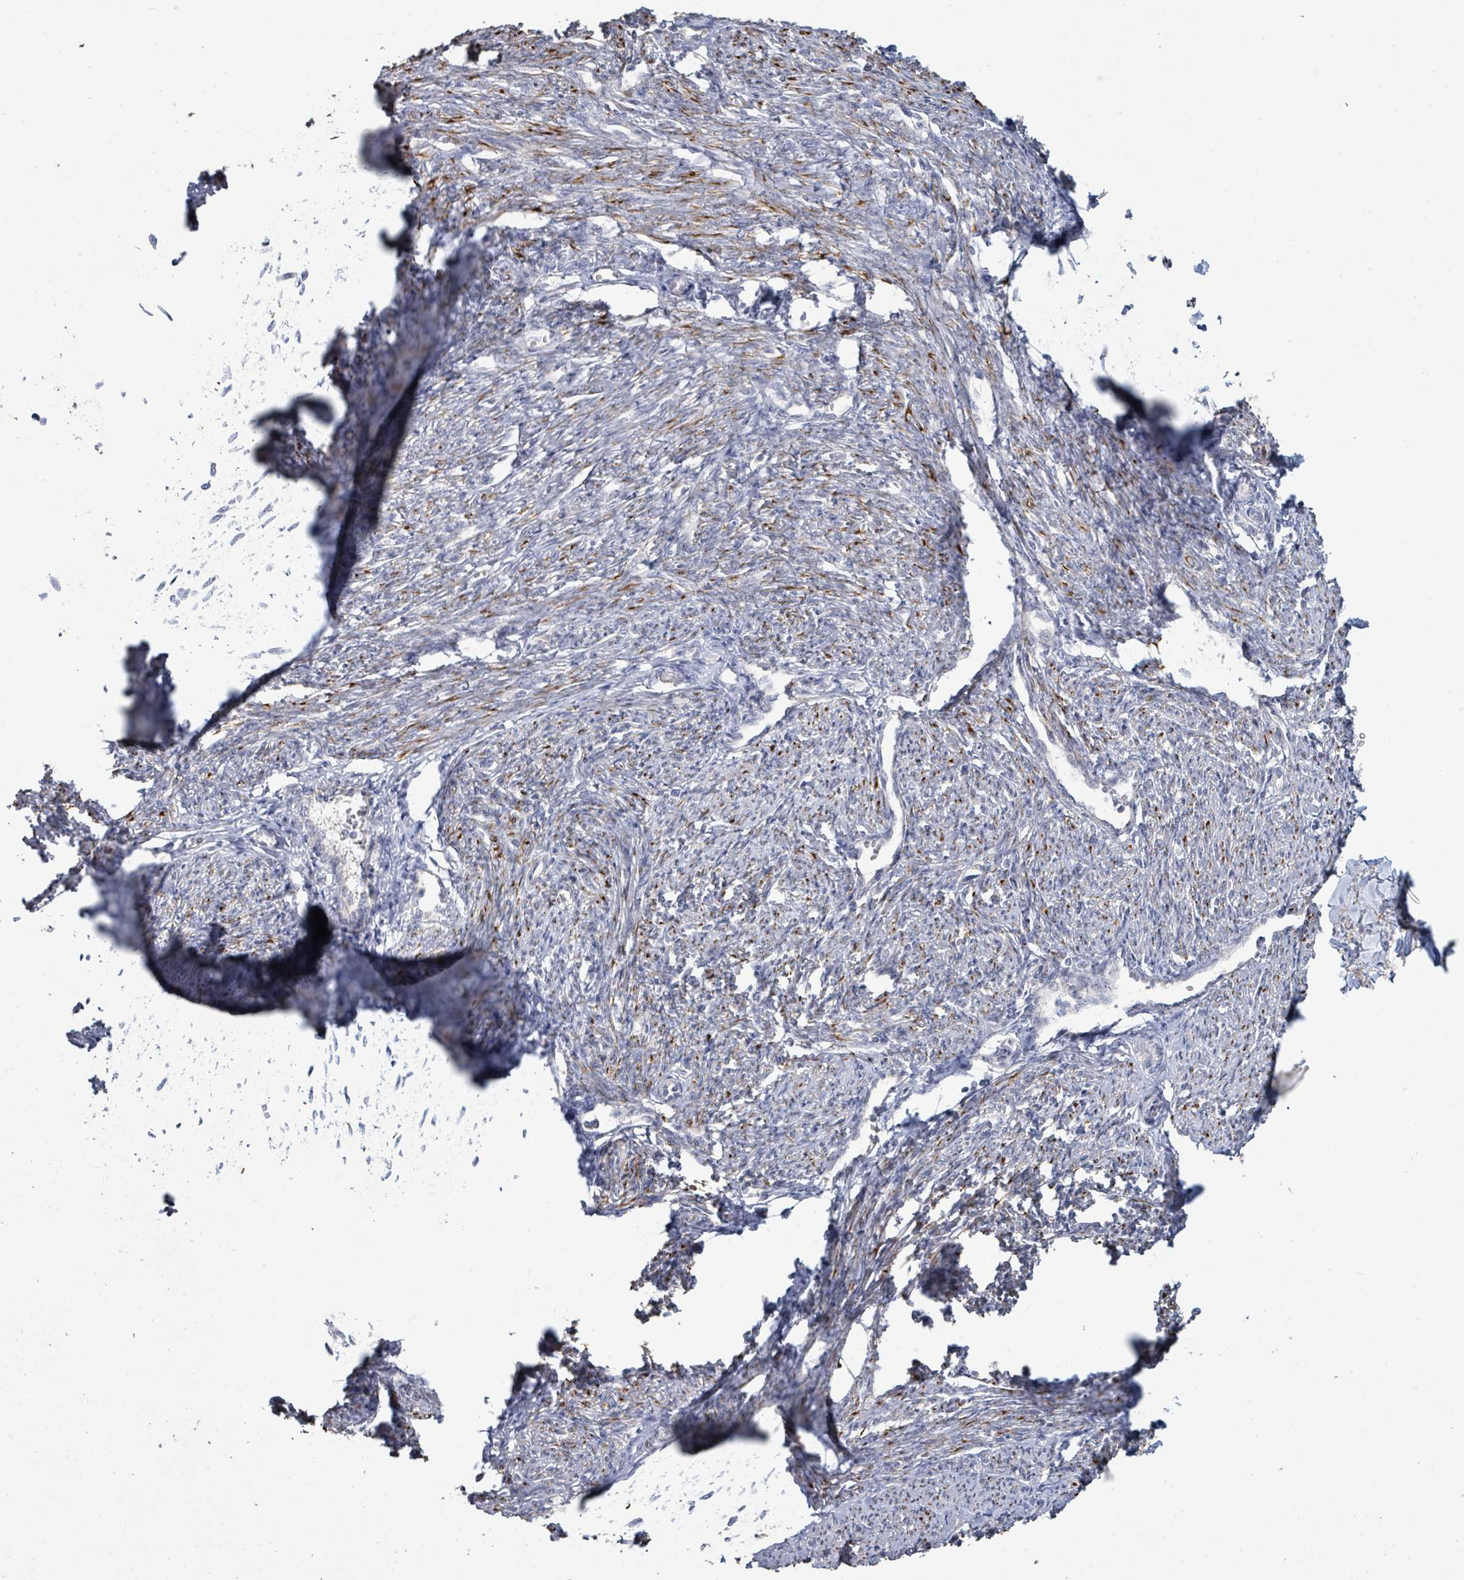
{"staining": {"intensity": "strong", "quantity": ">75%", "location": "cytoplasmic/membranous"}, "tissue": "smooth muscle", "cell_type": "Smooth muscle cells", "image_type": "normal", "snomed": [{"axis": "morphology", "description": "Normal tissue, NOS"}, {"axis": "topography", "description": "Smooth muscle"}, {"axis": "topography", "description": "Fallopian tube"}], "caption": "Smooth muscle stained for a protein (brown) exhibits strong cytoplasmic/membranous positive expression in about >75% of smooth muscle cells.", "gene": "KCNS2", "patient": {"sex": "female", "age": 59}}